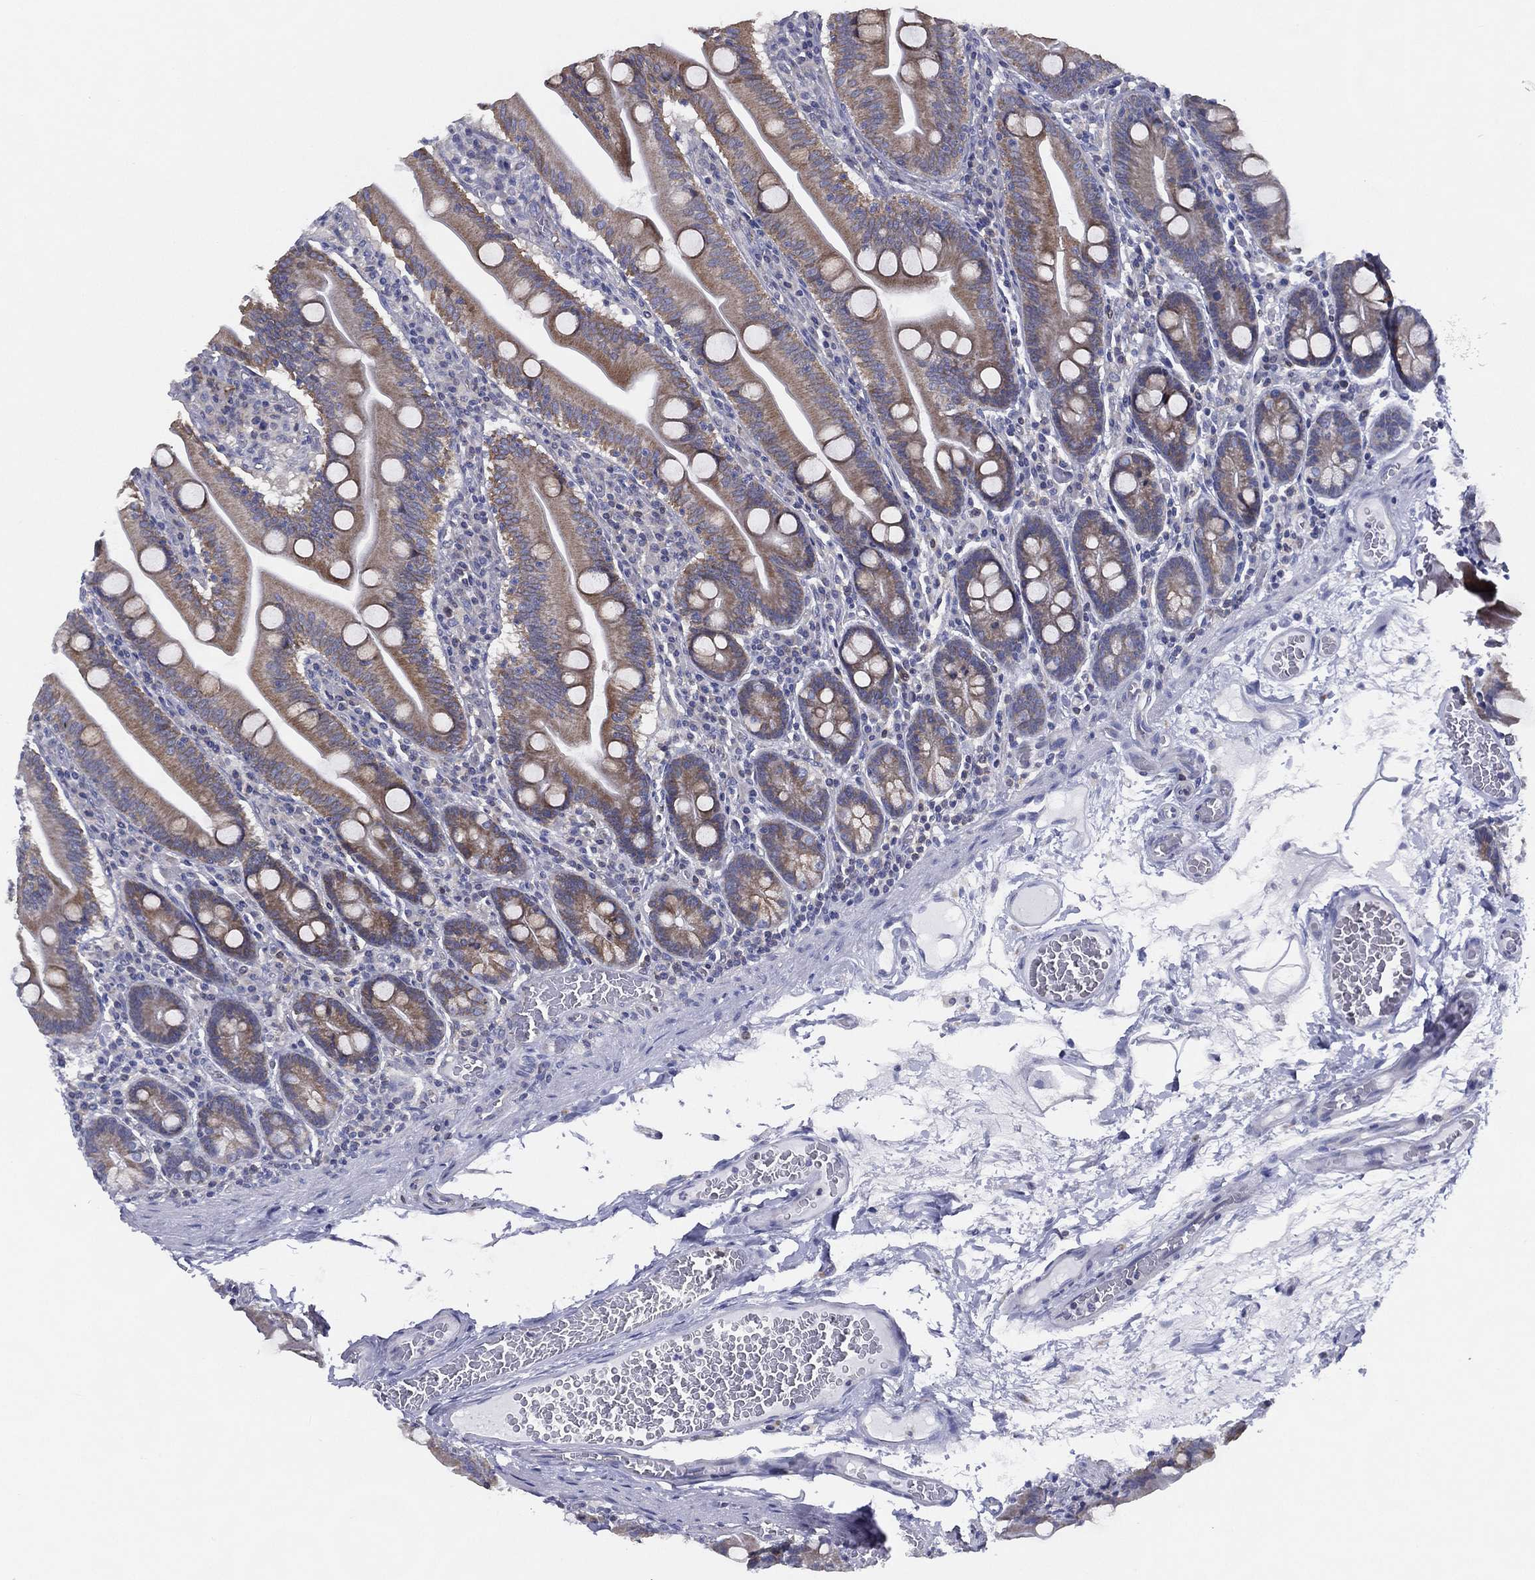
{"staining": {"intensity": "moderate", "quantity": ">75%", "location": "cytoplasmic/membranous"}, "tissue": "small intestine", "cell_type": "Glandular cells", "image_type": "normal", "snomed": [{"axis": "morphology", "description": "Normal tissue, NOS"}, {"axis": "topography", "description": "Small intestine"}], "caption": "This is a micrograph of immunohistochemistry (IHC) staining of normal small intestine, which shows moderate positivity in the cytoplasmic/membranous of glandular cells.", "gene": "ZNF223", "patient": {"sex": "male", "age": 37}}